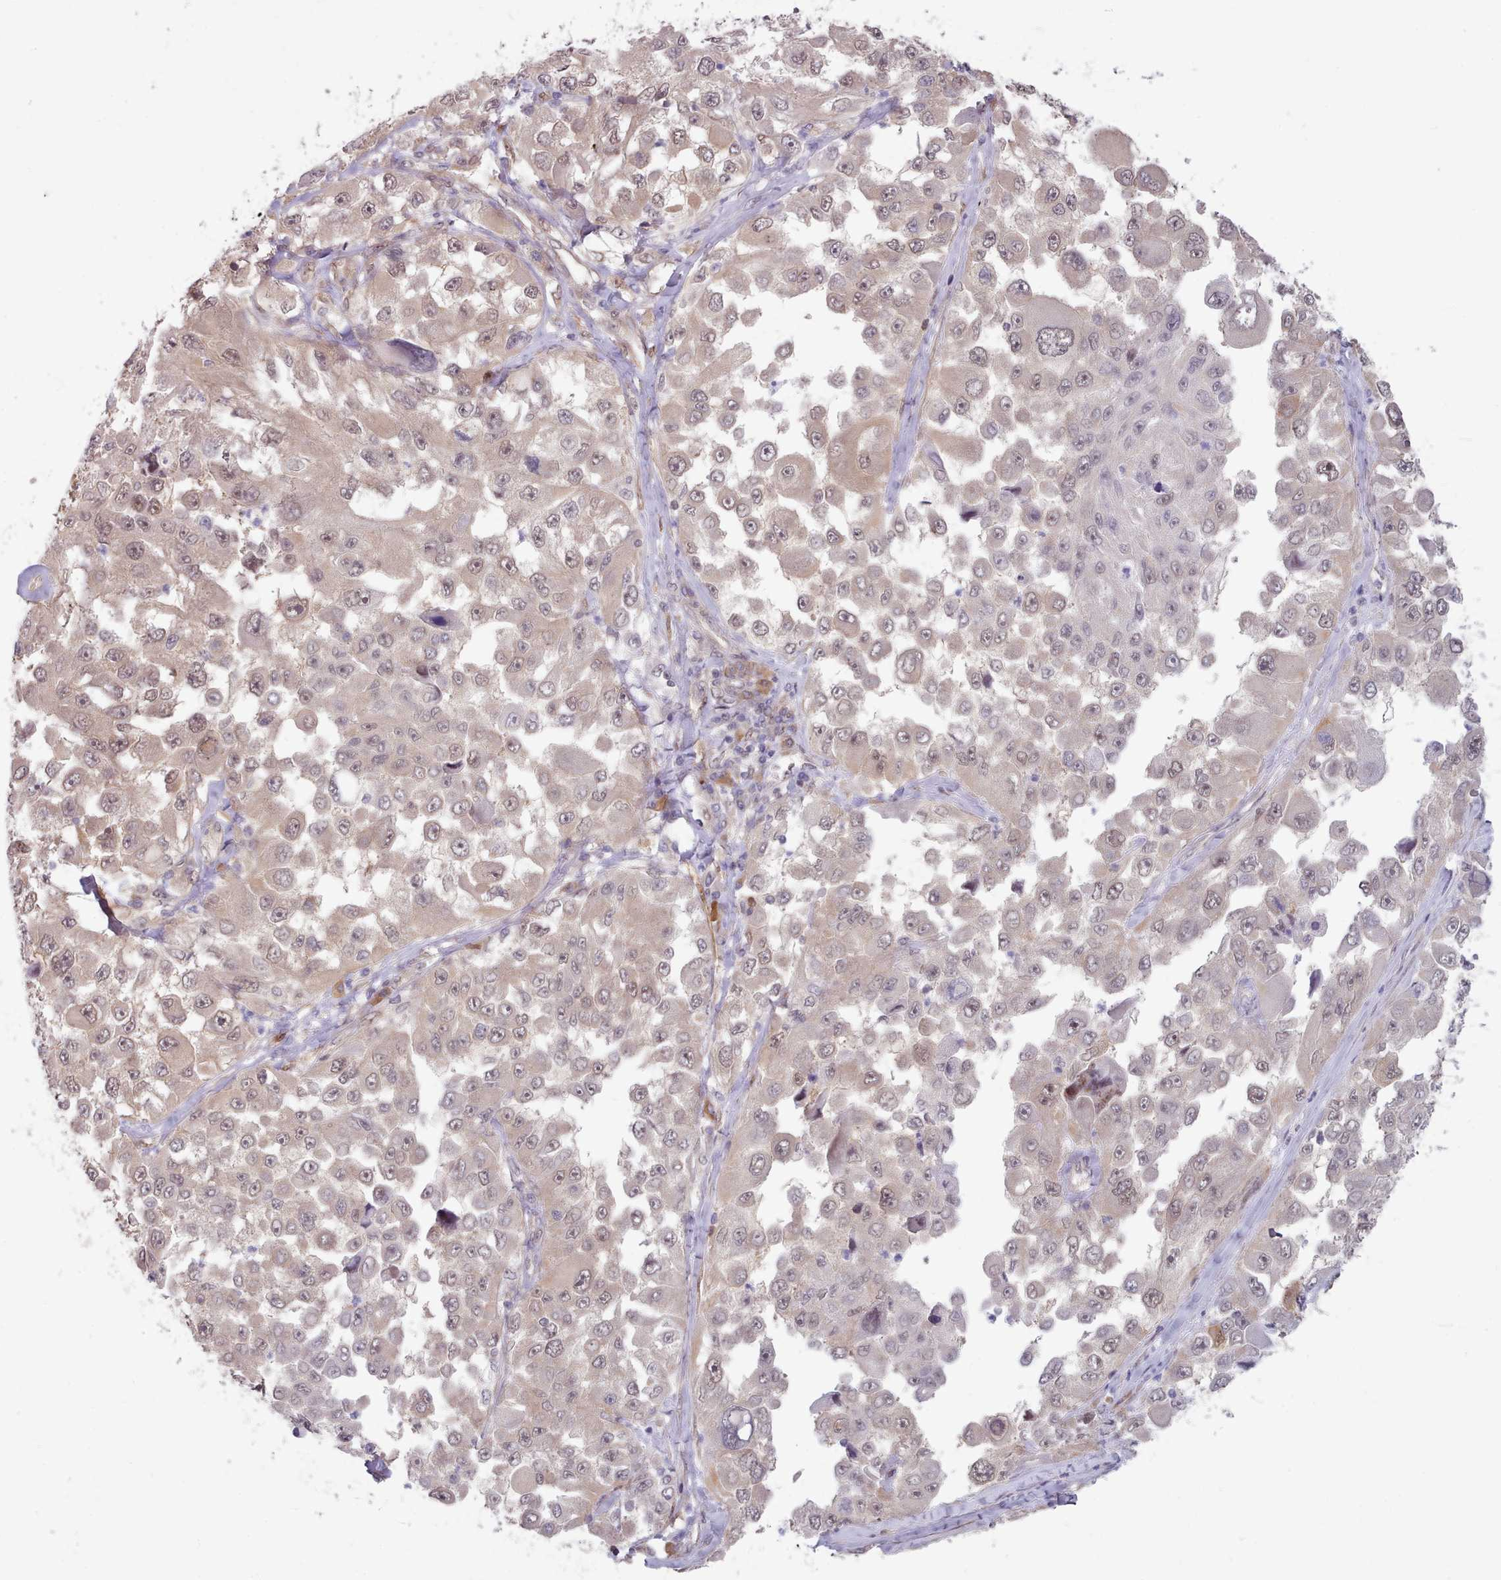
{"staining": {"intensity": "weak", "quantity": "25%-75%", "location": "nuclear"}, "tissue": "melanoma", "cell_type": "Tumor cells", "image_type": "cancer", "snomed": [{"axis": "morphology", "description": "Malignant melanoma, Metastatic site"}, {"axis": "topography", "description": "Lymph node"}], "caption": "The photomicrograph shows a brown stain indicating the presence of a protein in the nuclear of tumor cells in malignant melanoma (metastatic site).", "gene": "CES3", "patient": {"sex": "male", "age": 62}}